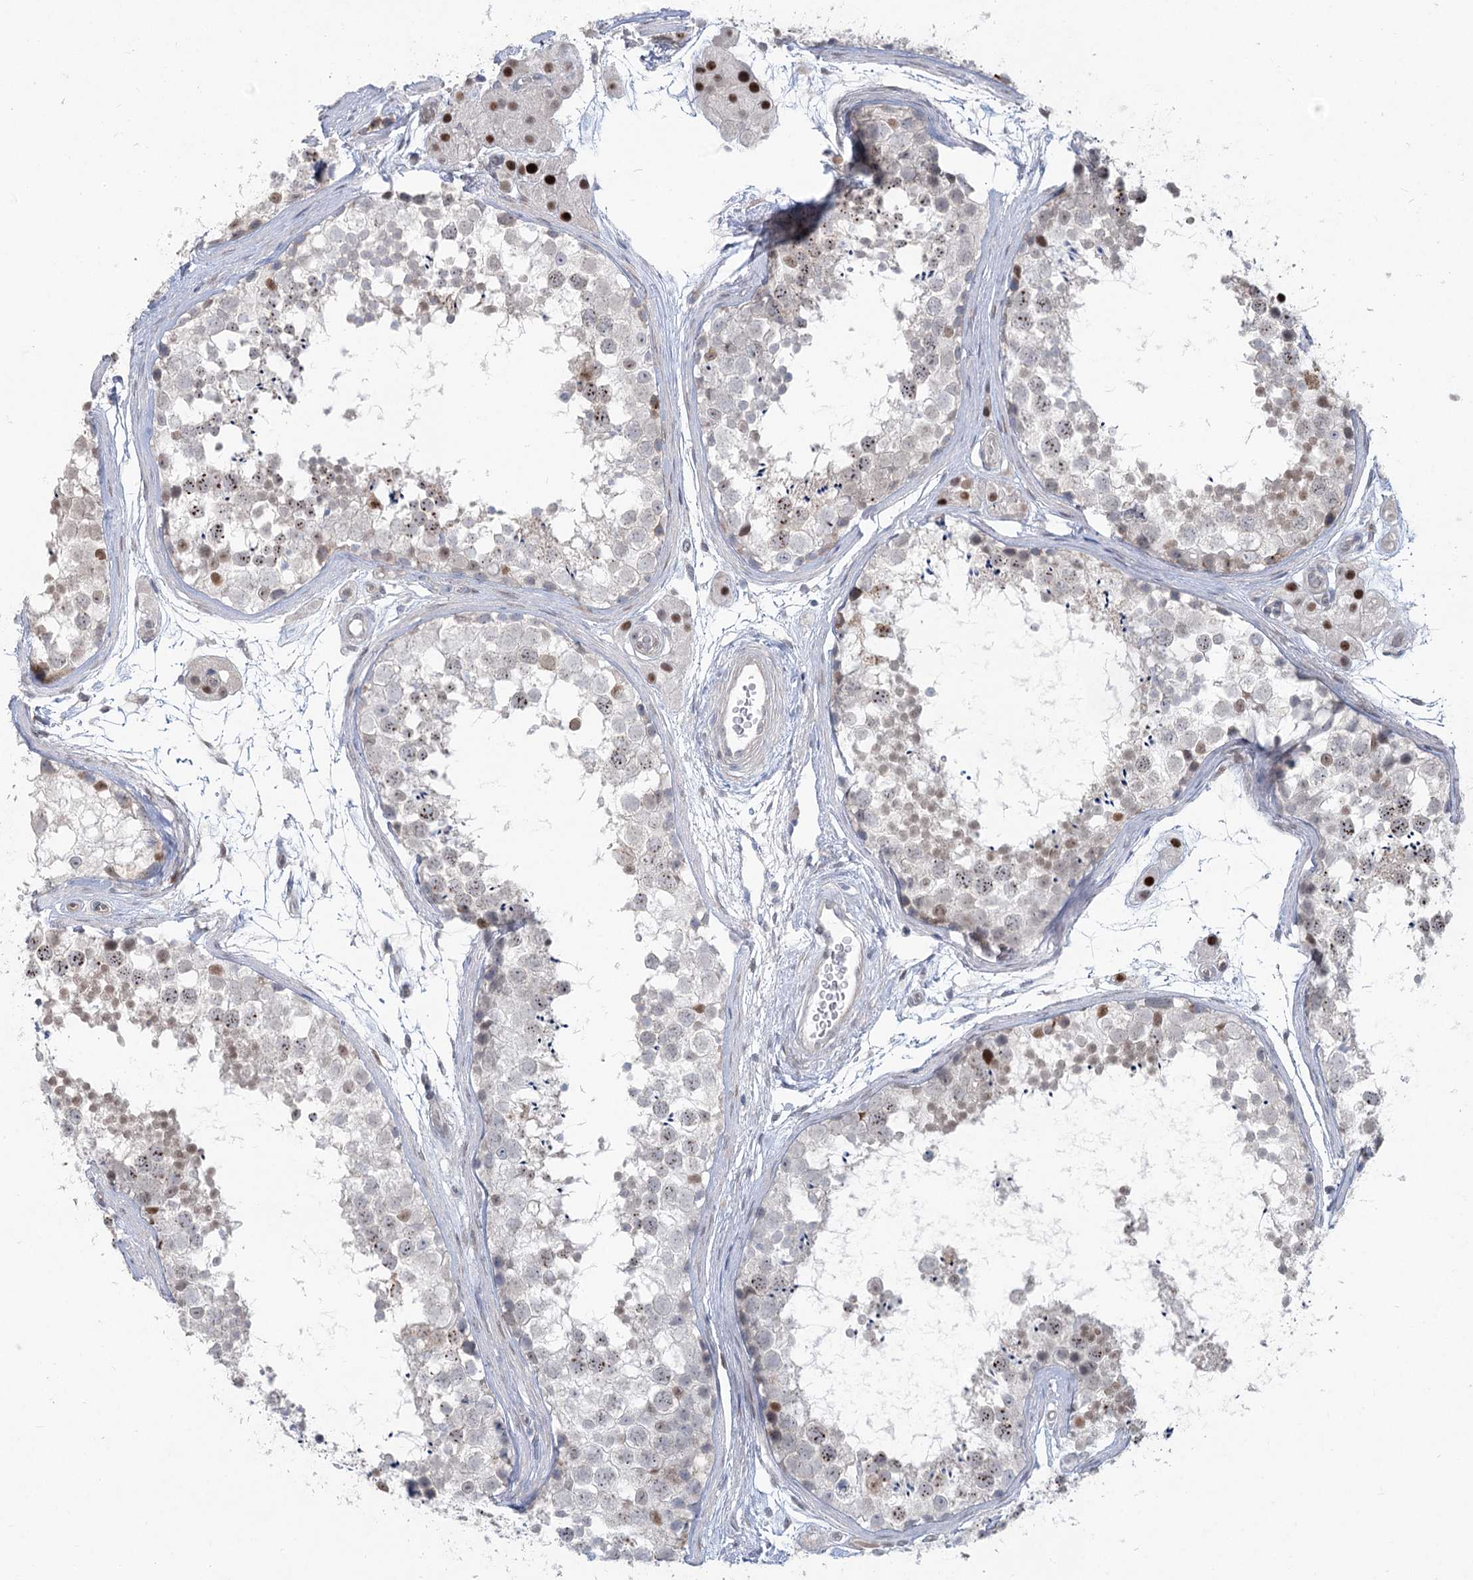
{"staining": {"intensity": "moderate", "quantity": "<25%", "location": "nuclear"}, "tissue": "testis", "cell_type": "Cells in seminiferous ducts", "image_type": "normal", "snomed": [{"axis": "morphology", "description": "Normal tissue, NOS"}, {"axis": "topography", "description": "Testis"}], "caption": "High-power microscopy captured an immunohistochemistry image of benign testis, revealing moderate nuclear staining in about <25% of cells in seminiferous ducts. The staining is performed using DAB (3,3'-diaminobenzidine) brown chromogen to label protein expression. The nuclei are counter-stained blue using hematoxylin.", "gene": "ABITRAM", "patient": {"sex": "male", "age": 56}}